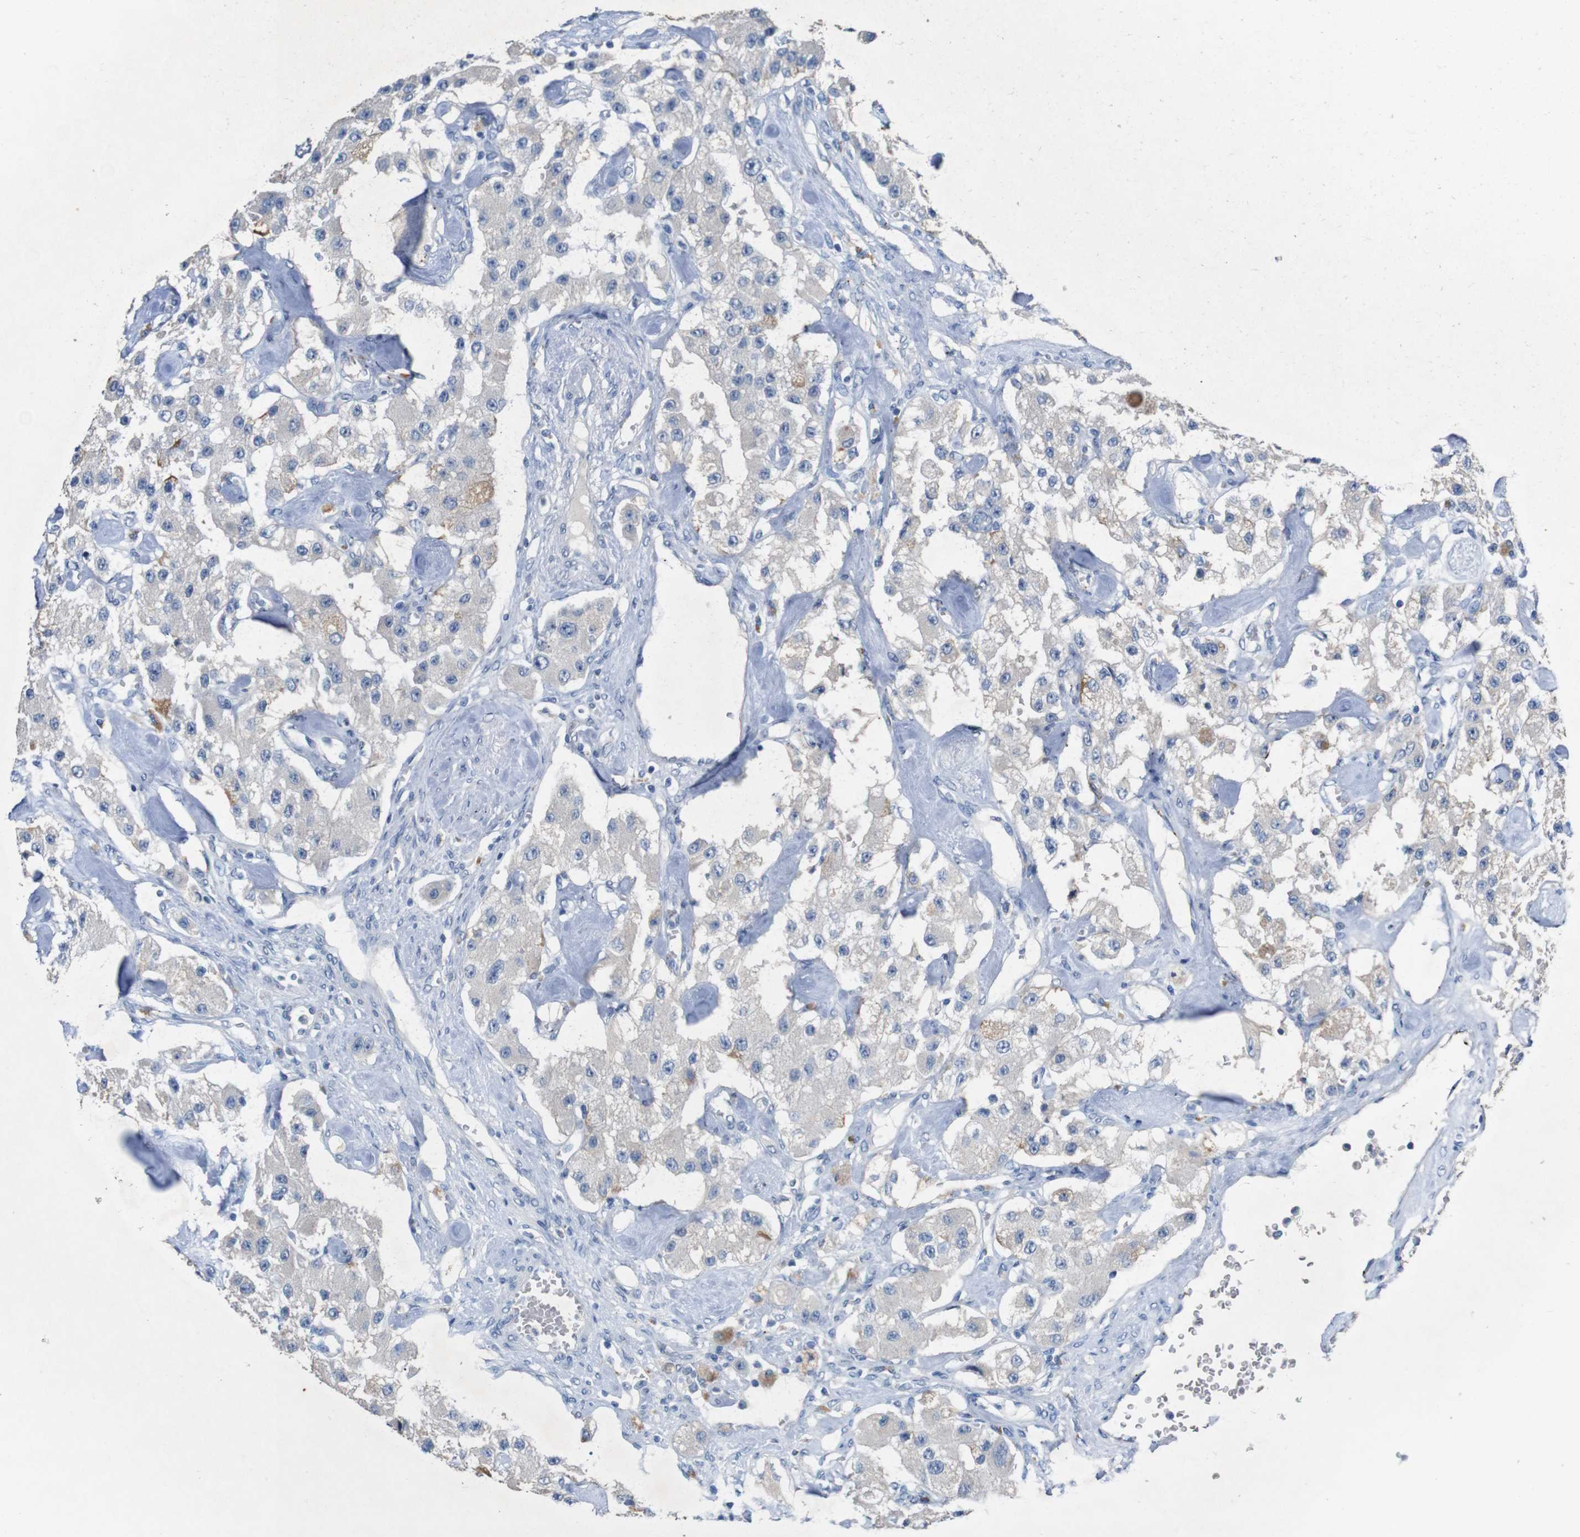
{"staining": {"intensity": "negative", "quantity": "none", "location": "none"}, "tissue": "carcinoid", "cell_type": "Tumor cells", "image_type": "cancer", "snomed": [{"axis": "morphology", "description": "Carcinoid, malignant, NOS"}, {"axis": "topography", "description": "Pancreas"}], "caption": "The micrograph shows no staining of tumor cells in carcinoid (malignant). (Brightfield microscopy of DAB immunohistochemistry at high magnification).", "gene": "SLC2A8", "patient": {"sex": "male", "age": 41}}